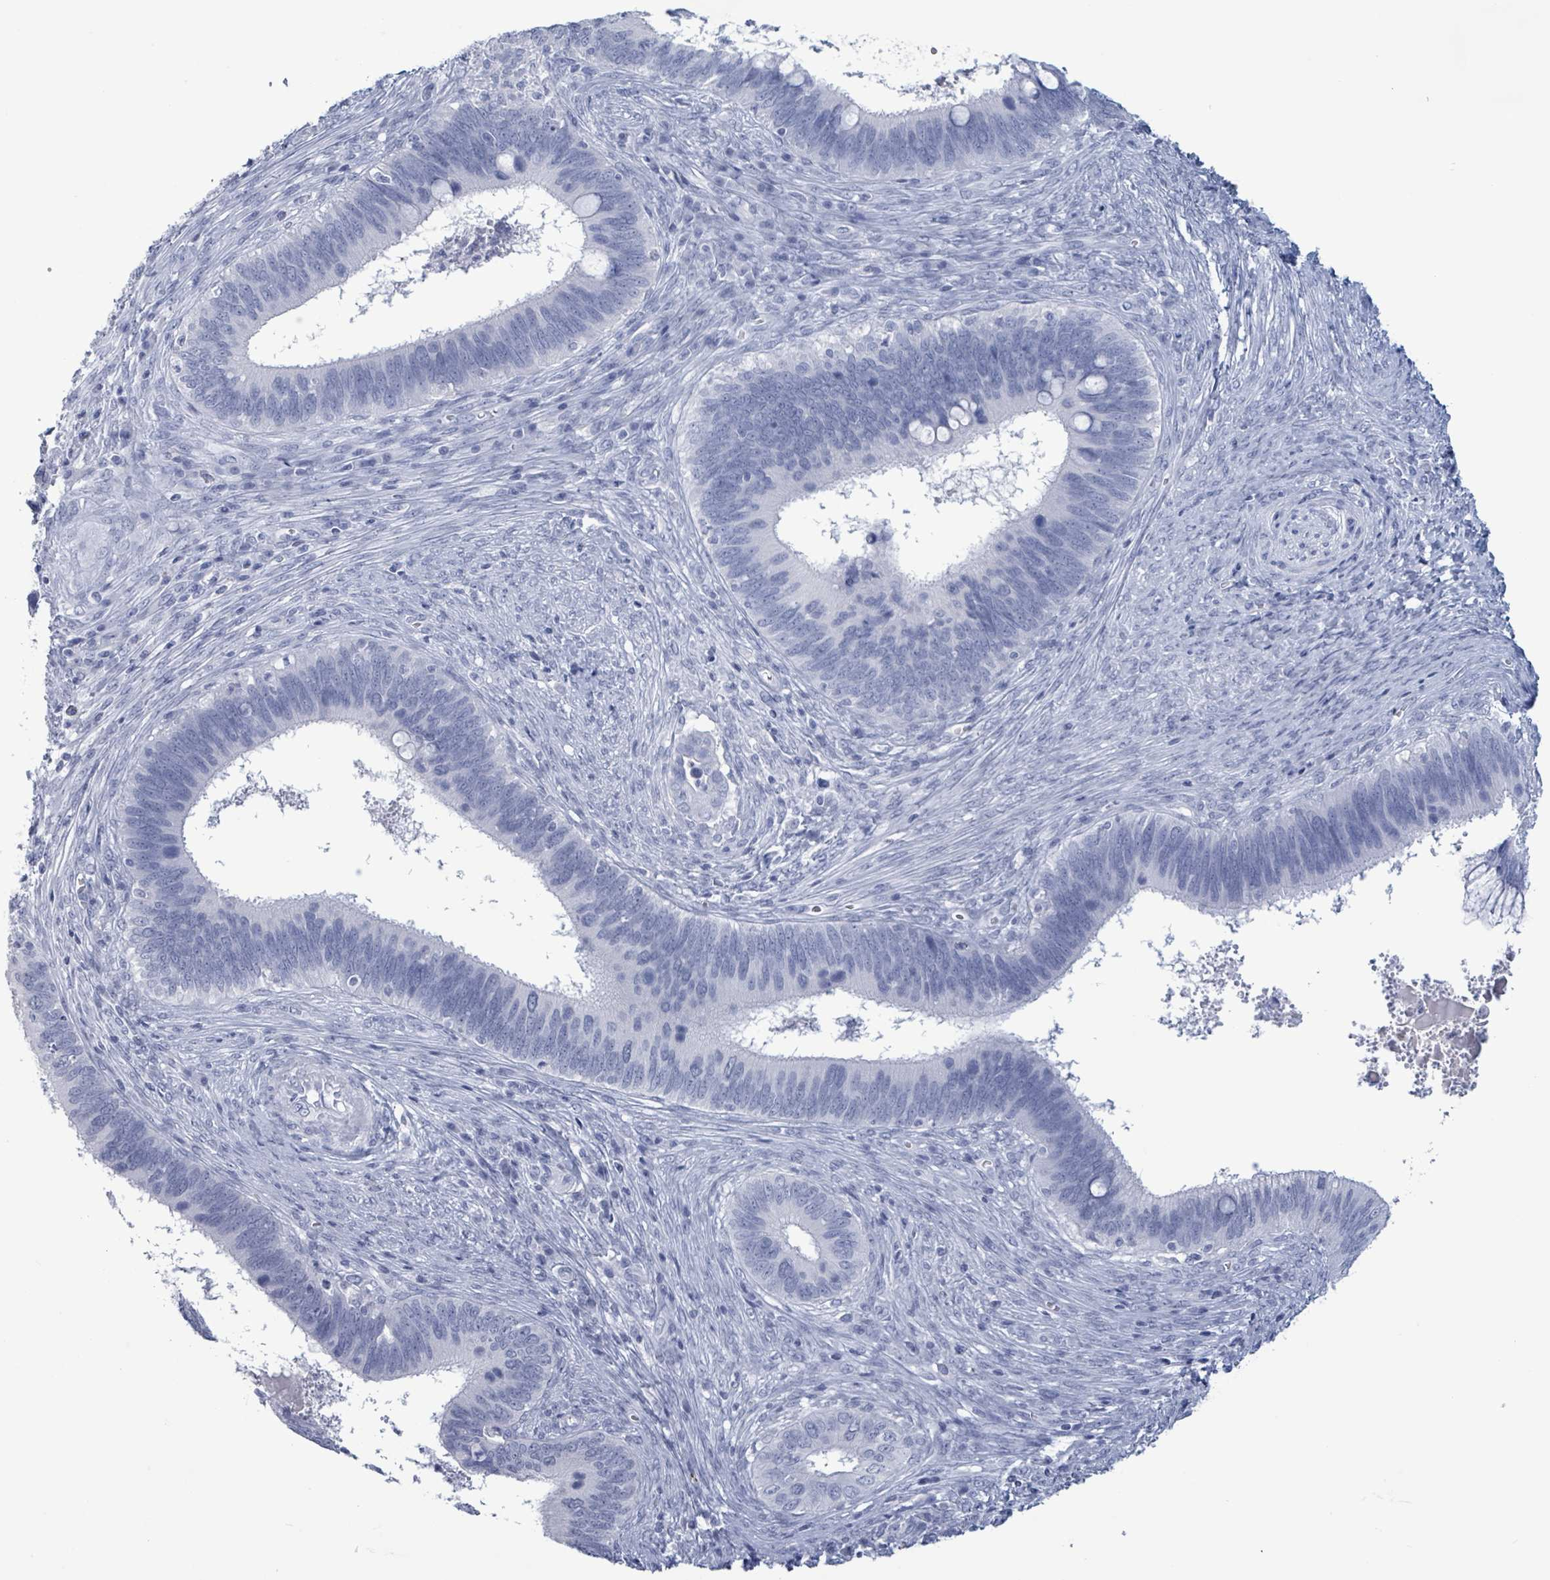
{"staining": {"intensity": "negative", "quantity": "none", "location": "none"}, "tissue": "cervical cancer", "cell_type": "Tumor cells", "image_type": "cancer", "snomed": [{"axis": "morphology", "description": "Adenocarcinoma, NOS"}, {"axis": "topography", "description": "Cervix"}], "caption": "Immunohistochemistry (IHC) histopathology image of neoplastic tissue: human cervical cancer stained with DAB (3,3'-diaminobenzidine) shows no significant protein positivity in tumor cells.", "gene": "NKX2-1", "patient": {"sex": "female", "age": 42}}